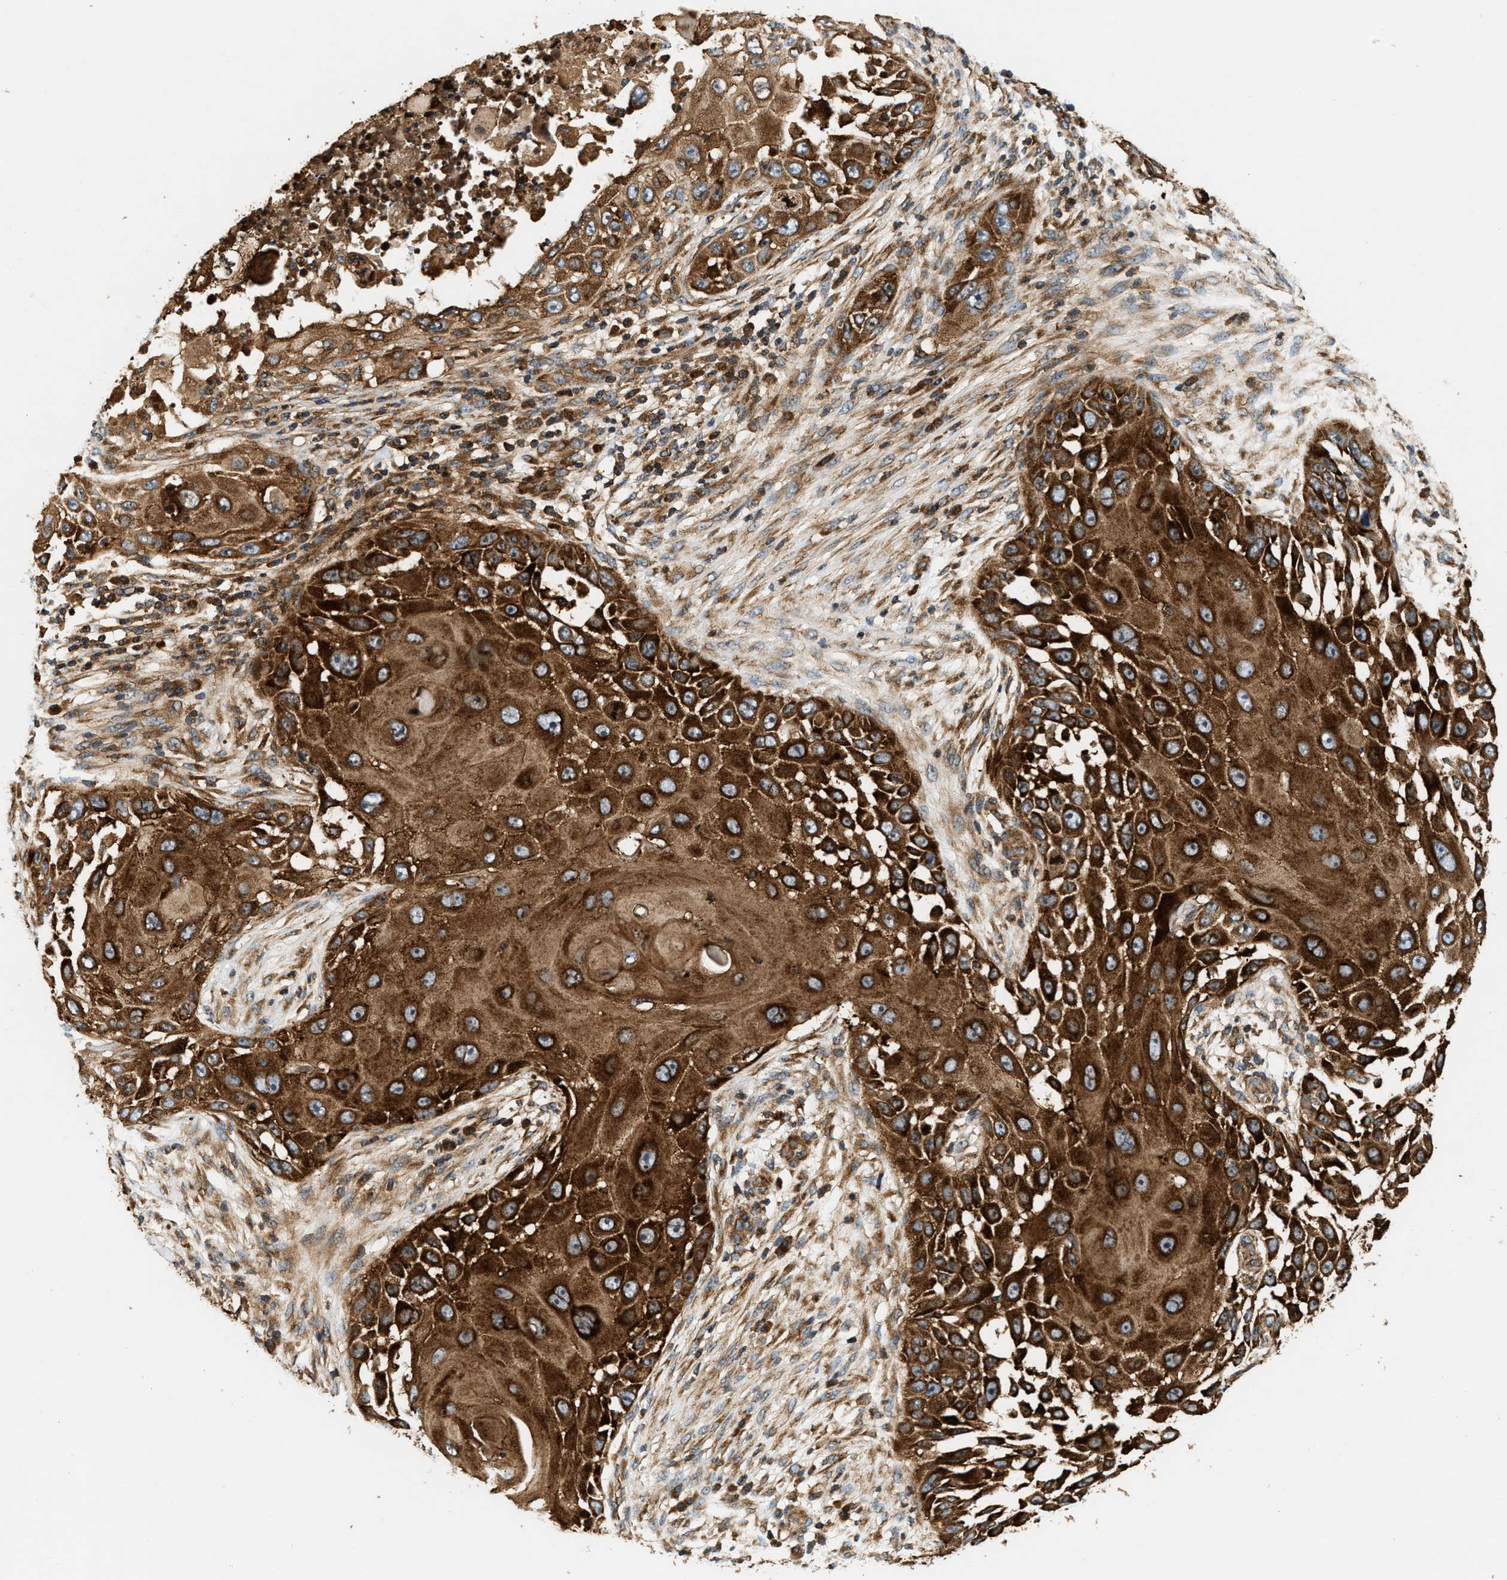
{"staining": {"intensity": "strong", "quantity": ">75%", "location": "cytoplasmic/membranous"}, "tissue": "skin cancer", "cell_type": "Tumor cells", "image_type": "cancer", "snomed": [{"axis": "morphology", "description": "Squamous cell carcinoma, NOS"}, {"axis": "topography", "description": "Skin"}], "caption": "This is a photomicrograph of immunohistochemistry (IHC) staining of skin cancer (squamous cell carcinoma), which shows strong expression in the cytoplasmic/membranous of tumor cells.", "gene": "SAMD9", "patient": {"sex": "female", "age": 44}}